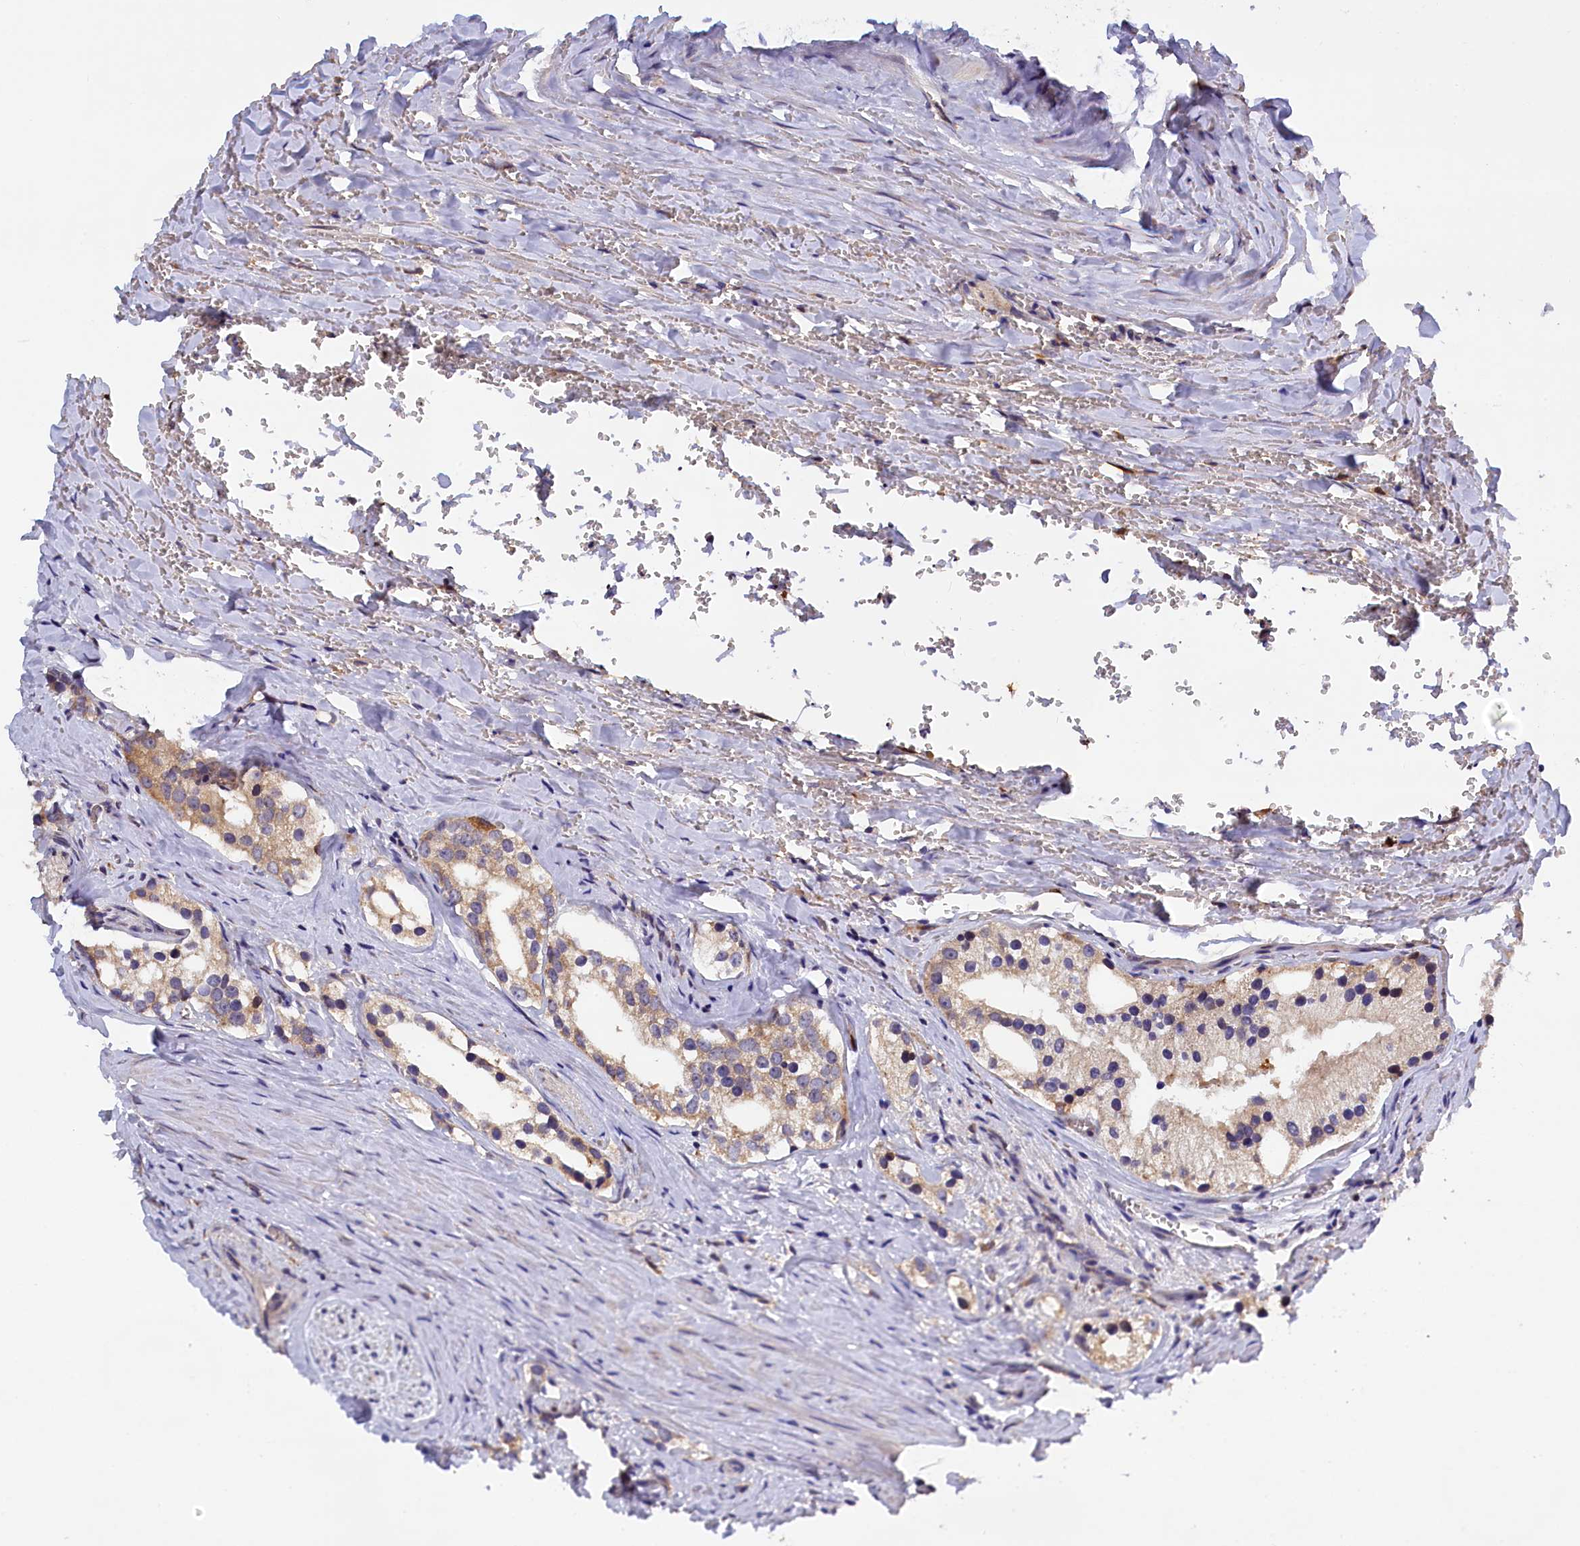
{"staining": {"intensity": "weak", "quantity": "25%-75%", "location": "cytoplasmic/membranous"}, "tissue": "prostate cancer", "cell_type": "Tumor cells", "image_type": "cancer", "snomed": [{"axis": "morphology", "description": "Adenocarcinoma, High grade"}, {"axis": "topography", "description": "Prostate"}], "caption": "Prostate adenocarcinoma (high-grade) stained with a protein marker shows weak staining in tumor cells.", "gene": "NAIP", "patient": {"sex": "male", "age": 66}}